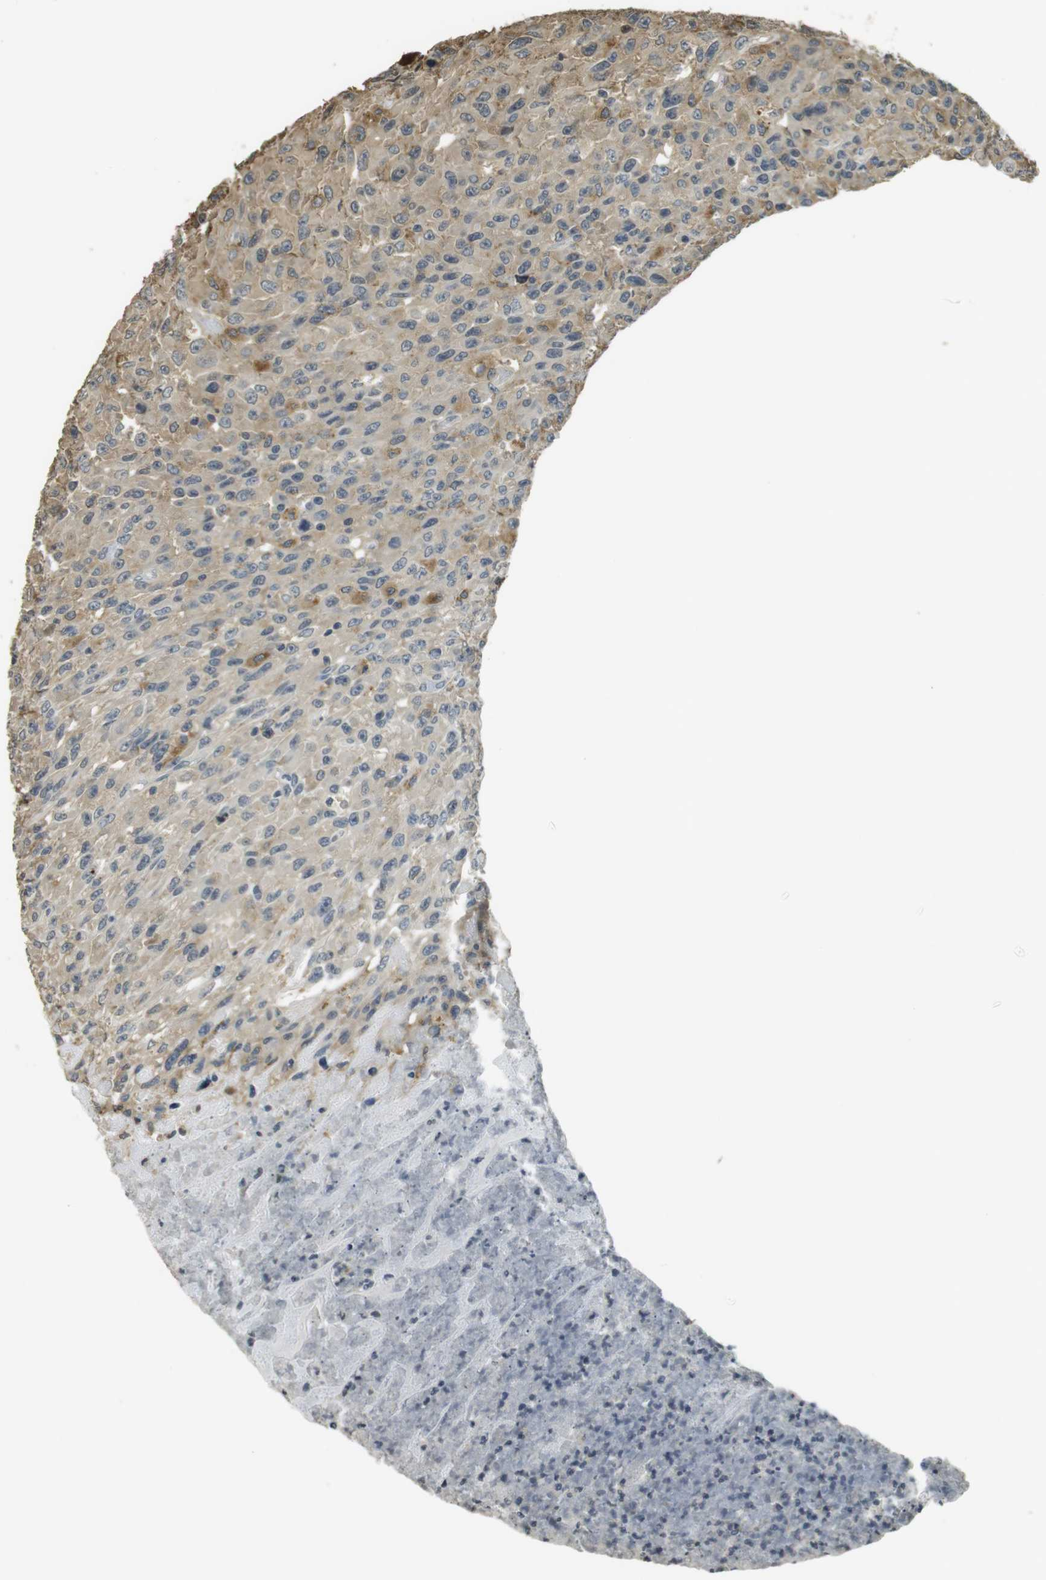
{"staining": {"intensity": "weak", "quantity": "25%-75%", "location": "cytoplasmic/membranous"}, "tissue": "urothelial cancer", "cell_type": "Tumor cells", "image_type": "cancer", "snomed": [{"axis": "morphology", "description": "Urothelial carcinoma, High grade"}, {"axis": "topography", "description": "Urinary bladder"}], "caption": "This micrograph exhibits IHC staining of human urothelial cancer, with low weak cytoplasmic/membranous staining in about 25%-75% of tumor cells.", "gene": "FZD10", "patient": {"sex": "male", "age": 66}}